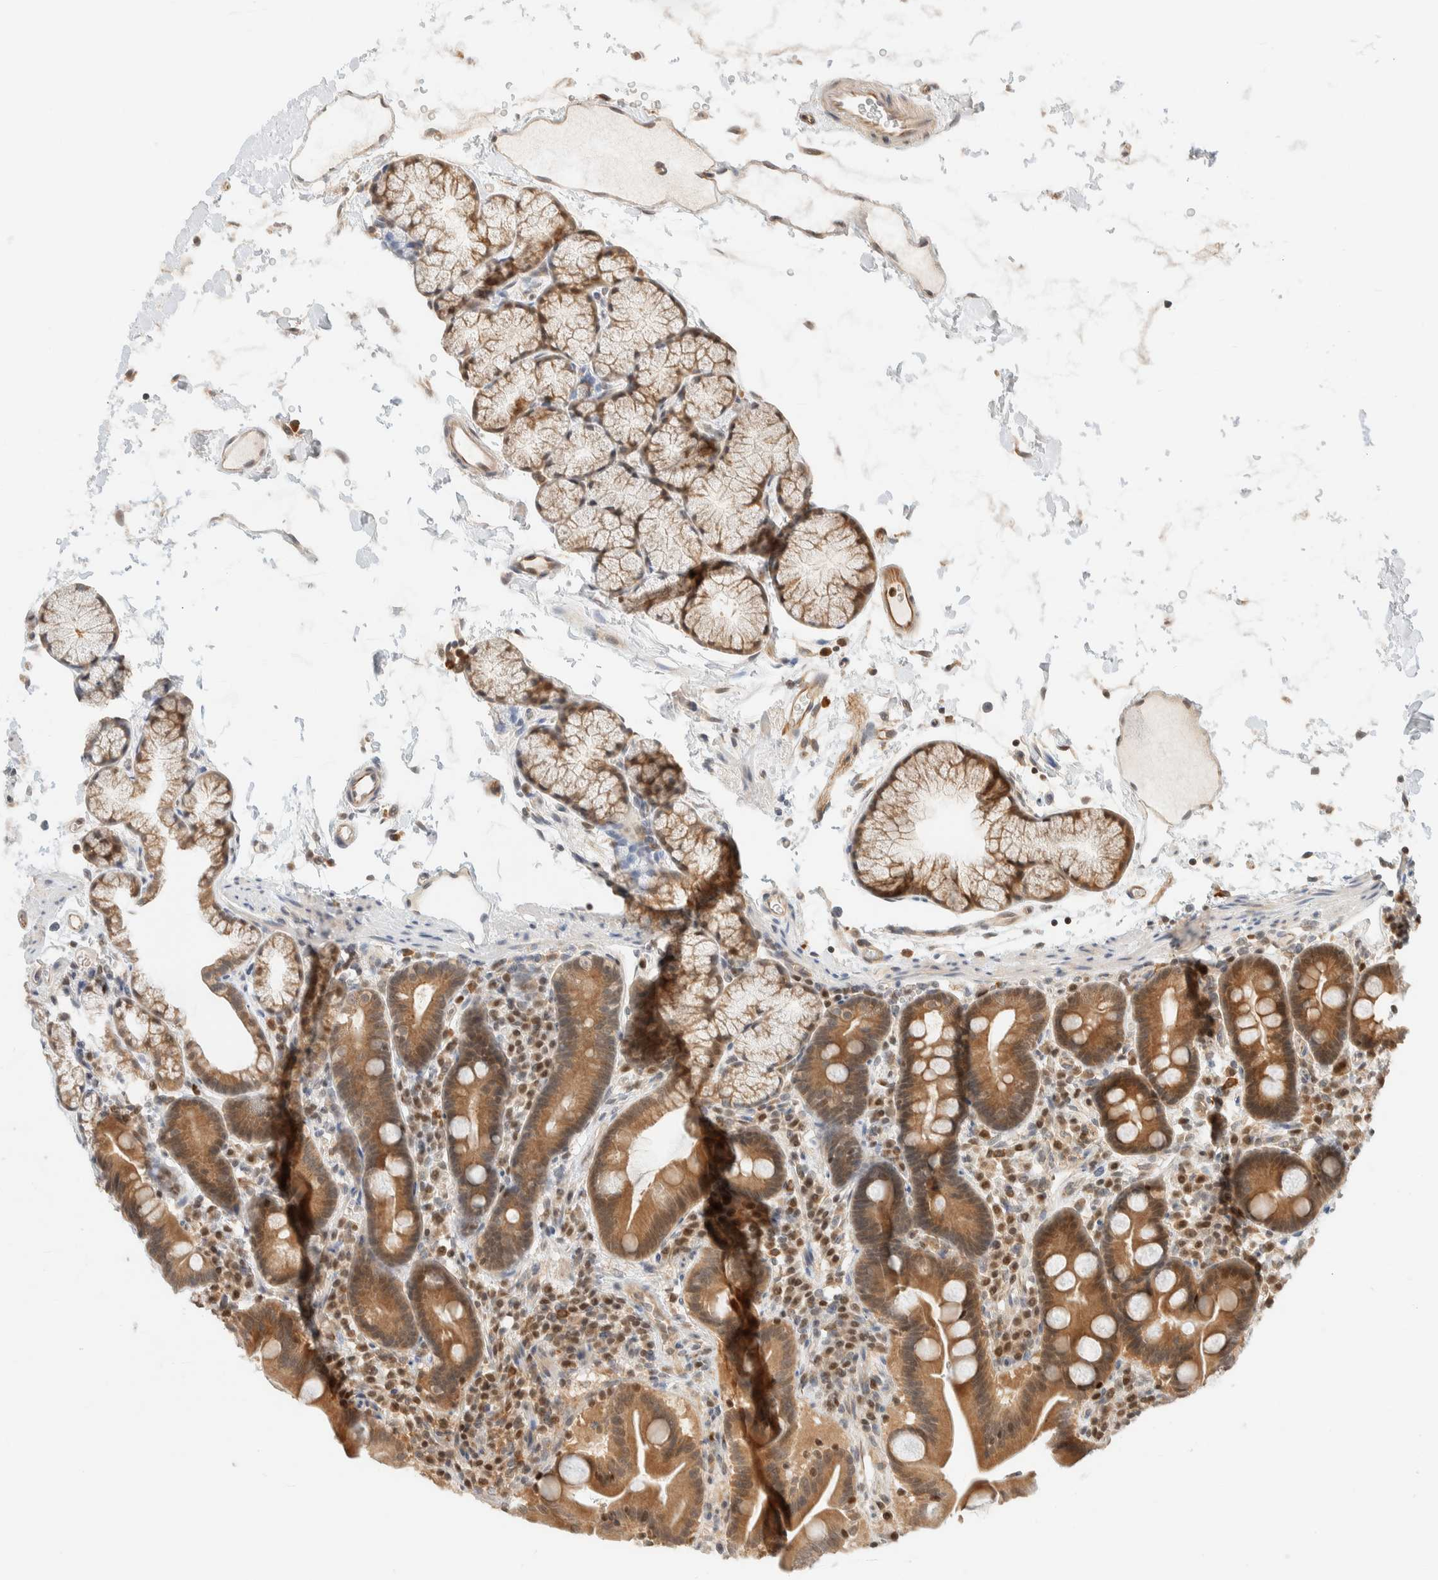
{"staining": {"intensity": "moderate", "quantity": ">75%", "location": "cytoplasmic/membranous,nuclear"}, "tissue": "duodenum", "cell_type": "Glandular cells", "image_type": "normal", "snomed": [{"axis": "morphology", "description": "Normal tissue, NOS"}, {"axis": "topography", "description": "Duodenum"}], "caption": "Duodenum stained for a protein (brown) displays moderate cytoplasmic/membranous,nuclear positive expression in approximately >75% of glandular cells.", "gene": "C8orf76", "patient": {"sex": "male", "age": 54}}